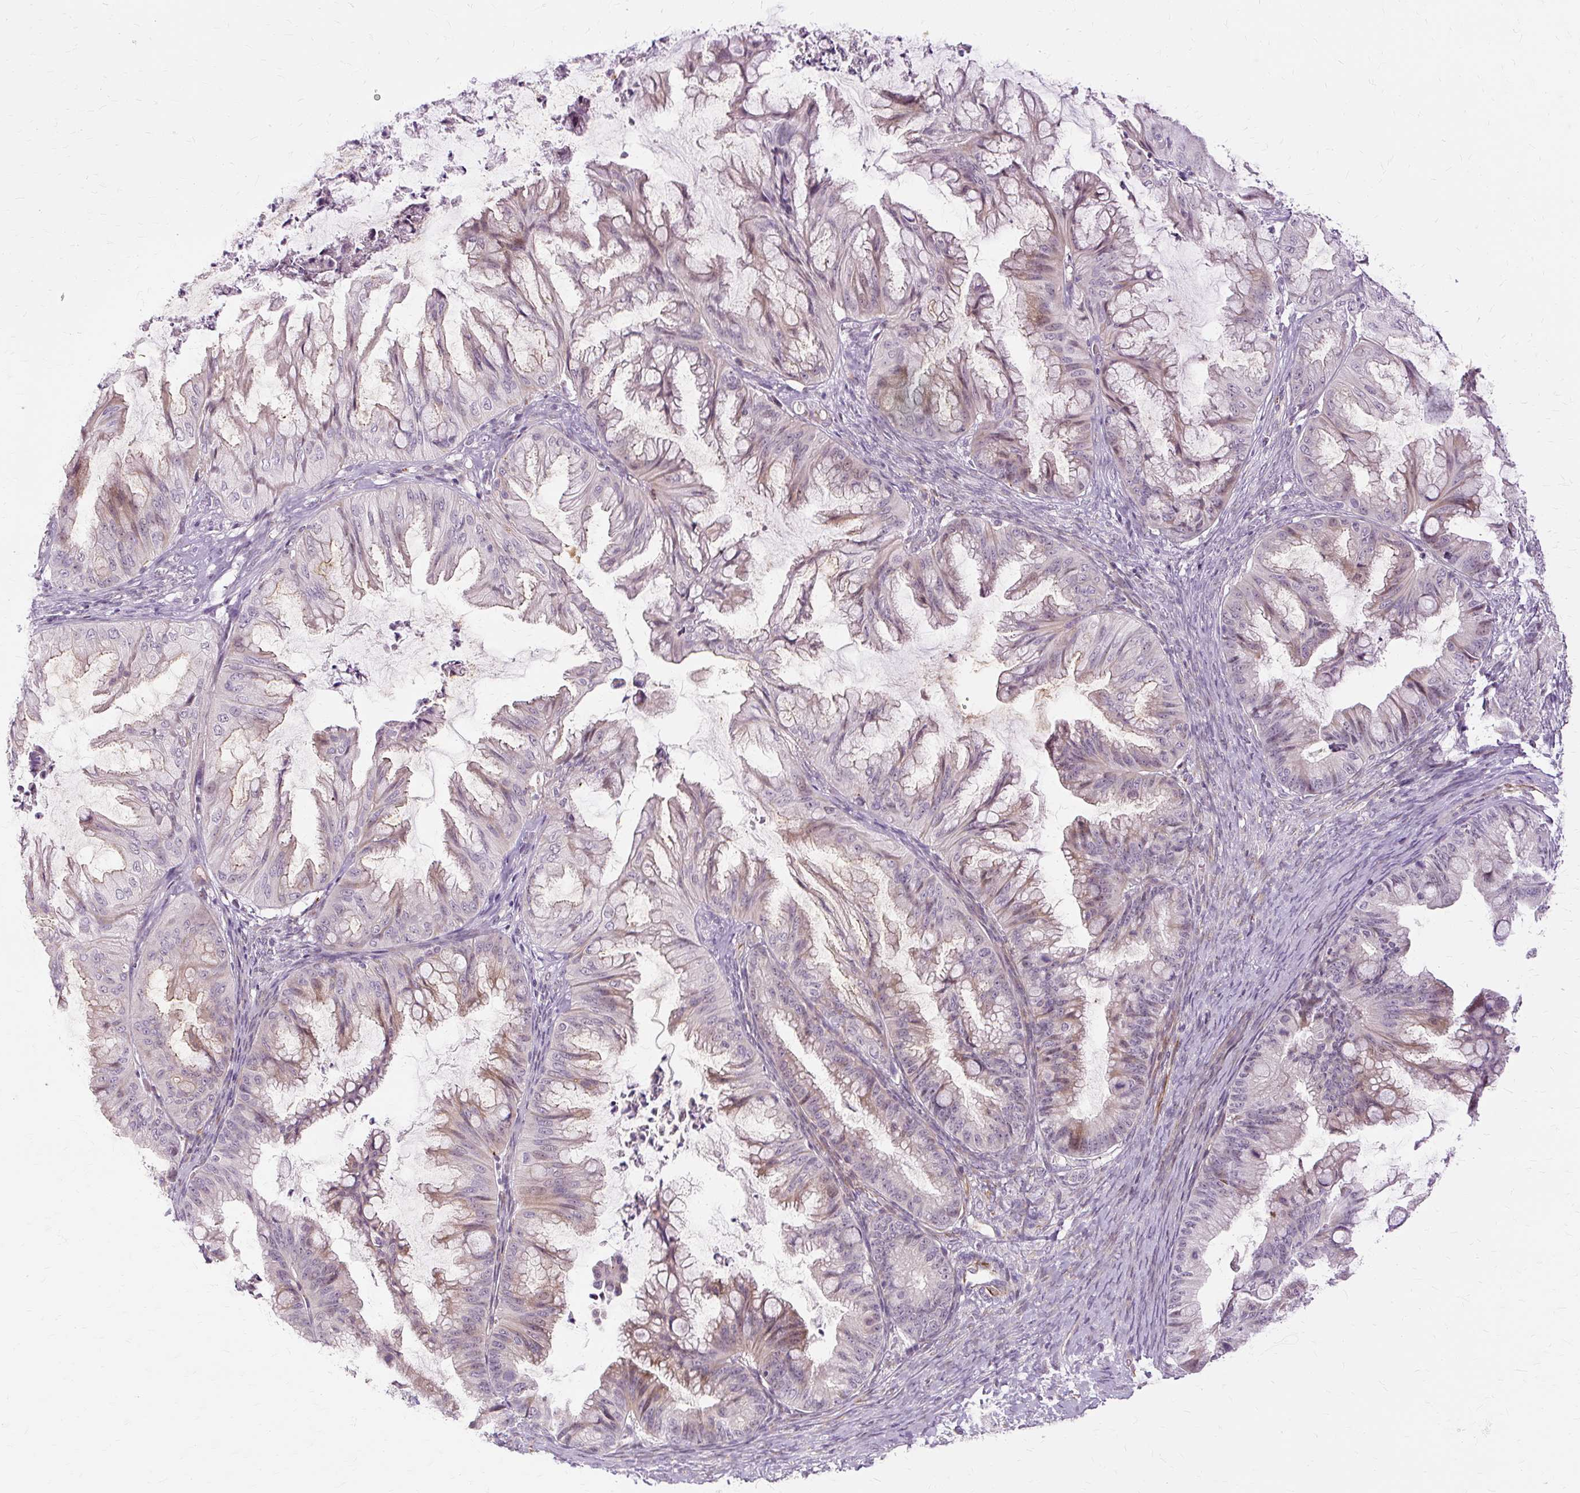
{"staining": {"intensity": "weak", "quantity": "<25%", "location": "cytoplasmic/membranous,nuclear"}, "tissue": "ovarian cancer", "cell_type": "Tumor cells", "image_type": "cancer", "snomed": [{"axis": "morphology", "description": "Cystadenocarcinoma, mucinous, NOS"}, {"axis": "topography", "description": "Ovary"}], "caption": "The image exhibits no staining of tumor cells in ovarian mucinous cystadenocarcinoma.", "gene": "MMACHC", "patient": {"sex": "female", "age": 35}}